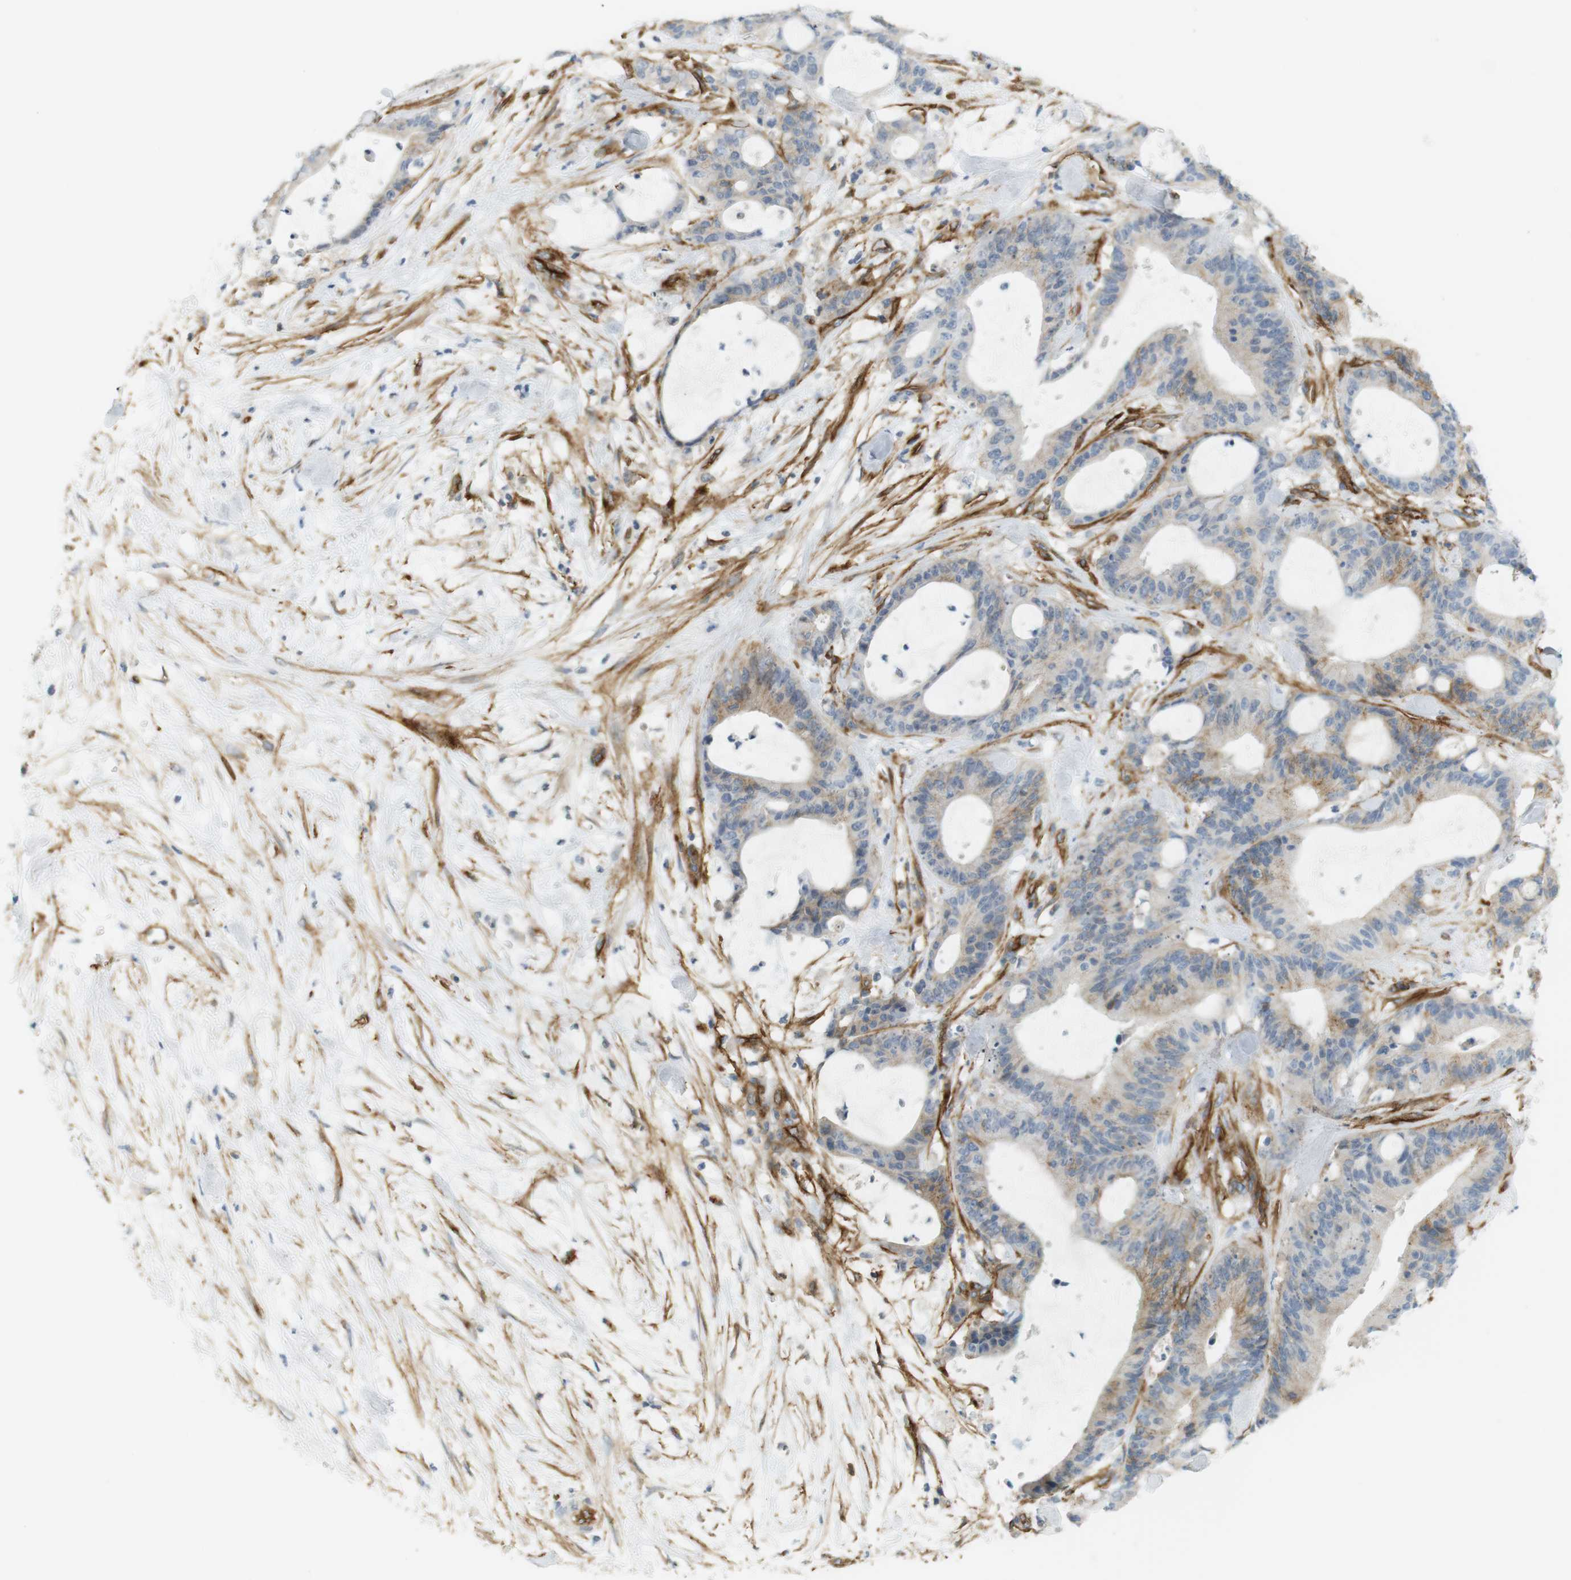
{"staining": {"intensity": "weak", "quantity": "25%-75%", "location": "cytoplasmic/membranous"}, "tissue": "liver cancer", "cell_type": "Tumor cells", "image_type": "cancer", "snomed": [{"axis": "morphology", "description": "Cholangiocarcinoma"}, {"axis": "topography", "description": "Liver"}], "caption": "Liver cancer (cholangiocarcinoma) tissue shows weak cytoplasmic/membranous positivity in approximately 25%-75% of tumor cells", "gene": "F2R", "patient": {"sex": "female", "age": 73}}